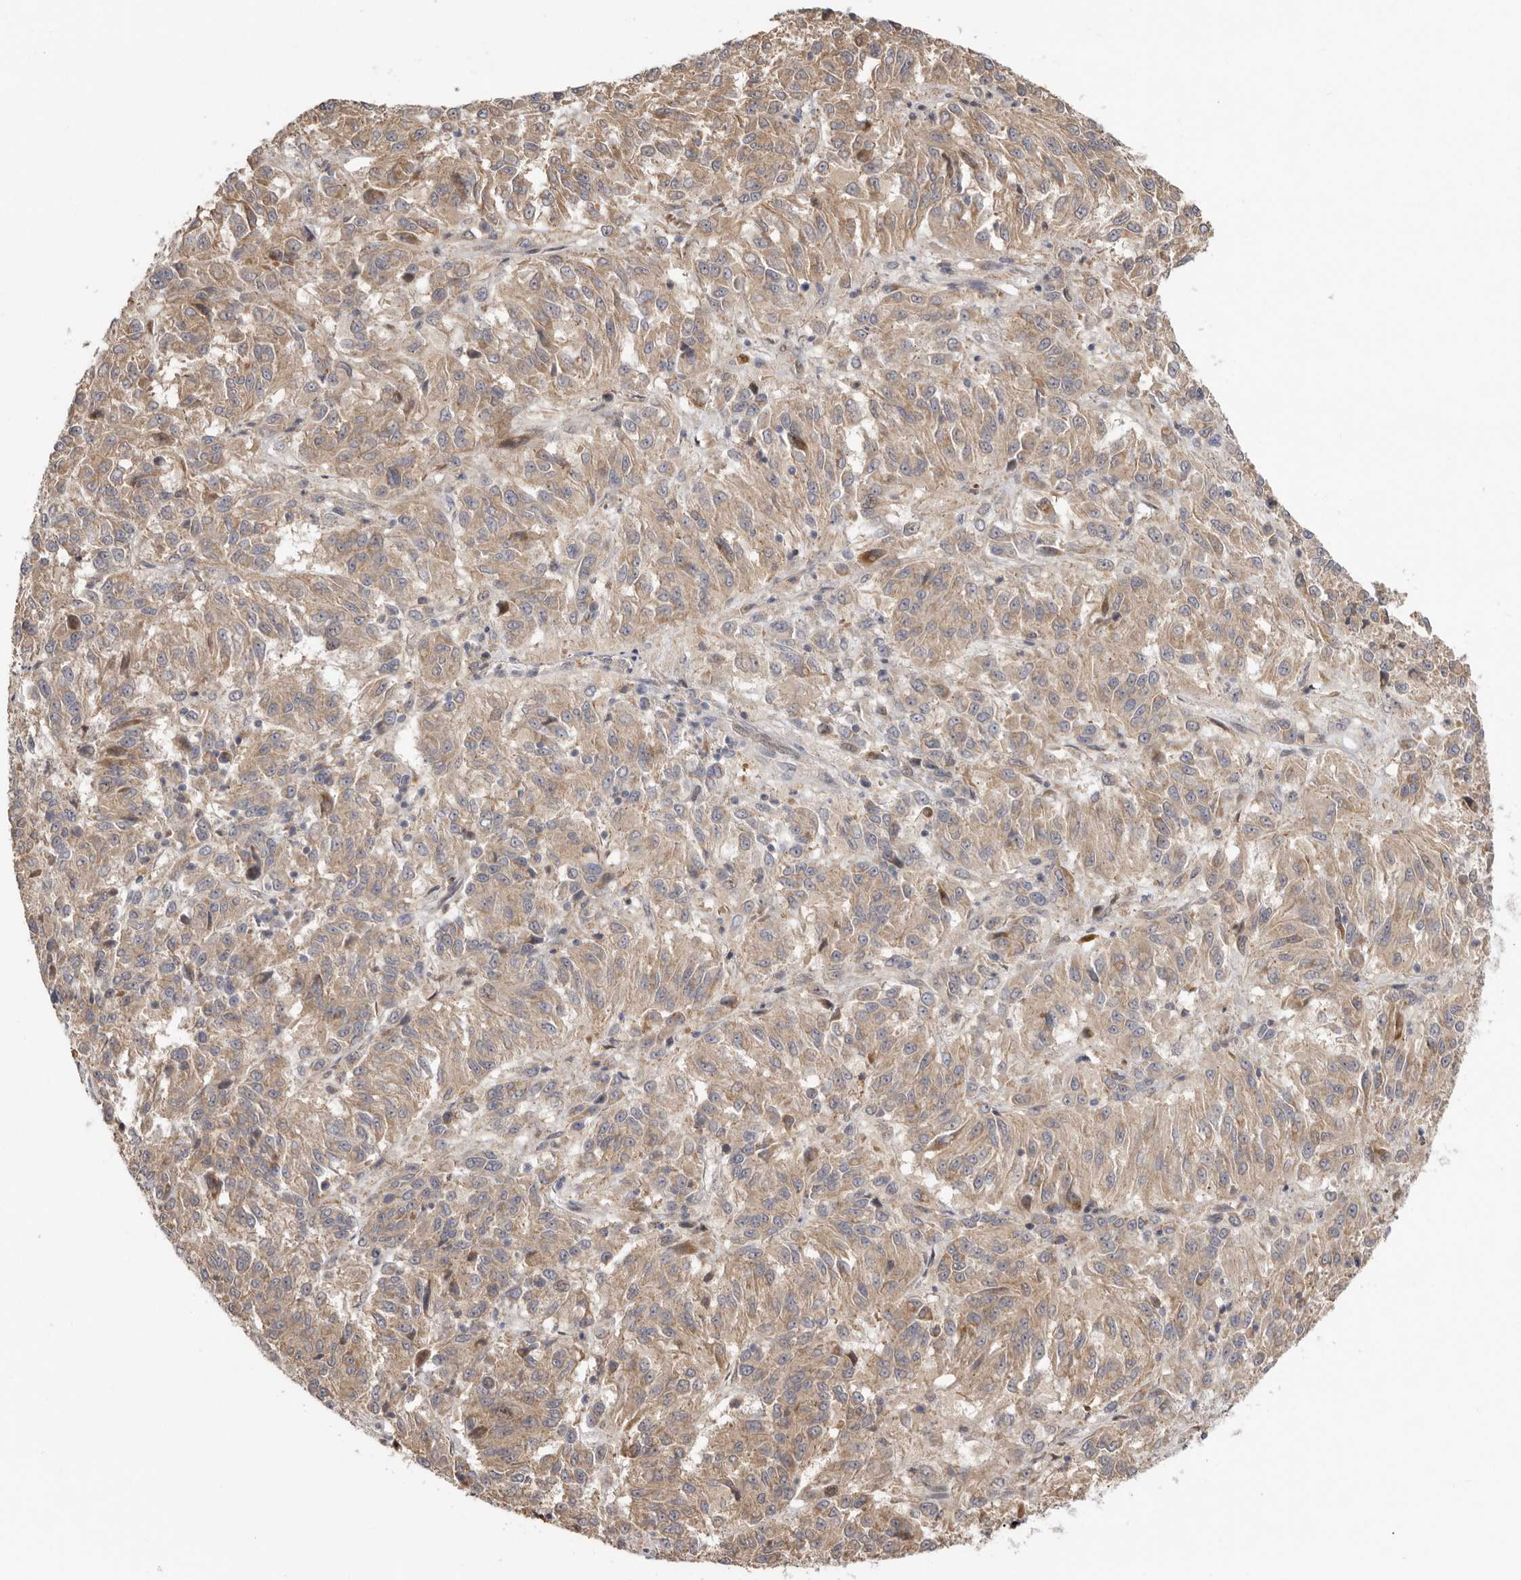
{"staining": {"intensity": "weak", "quantity": ">75%", "location": "cytoplasmic/membranous"}, "tissue": "melanoma", "cell_type": "Tumor cells", "image_type": "cancer", "snomed": [{"axis": "morphology", "description": "Malignant melanoma, Metastatic site"}, {"axis": "topography", "description": "Lung"}], "caption": "Immunohistochemical staining of malignant melanoma (metastatic site) reveals low levels of weak cytoplasmic/membranous protein expression in about >75% of tumor cells.", "gene": "MSRB2", "patient": {"sex": "male", "age": 64}}